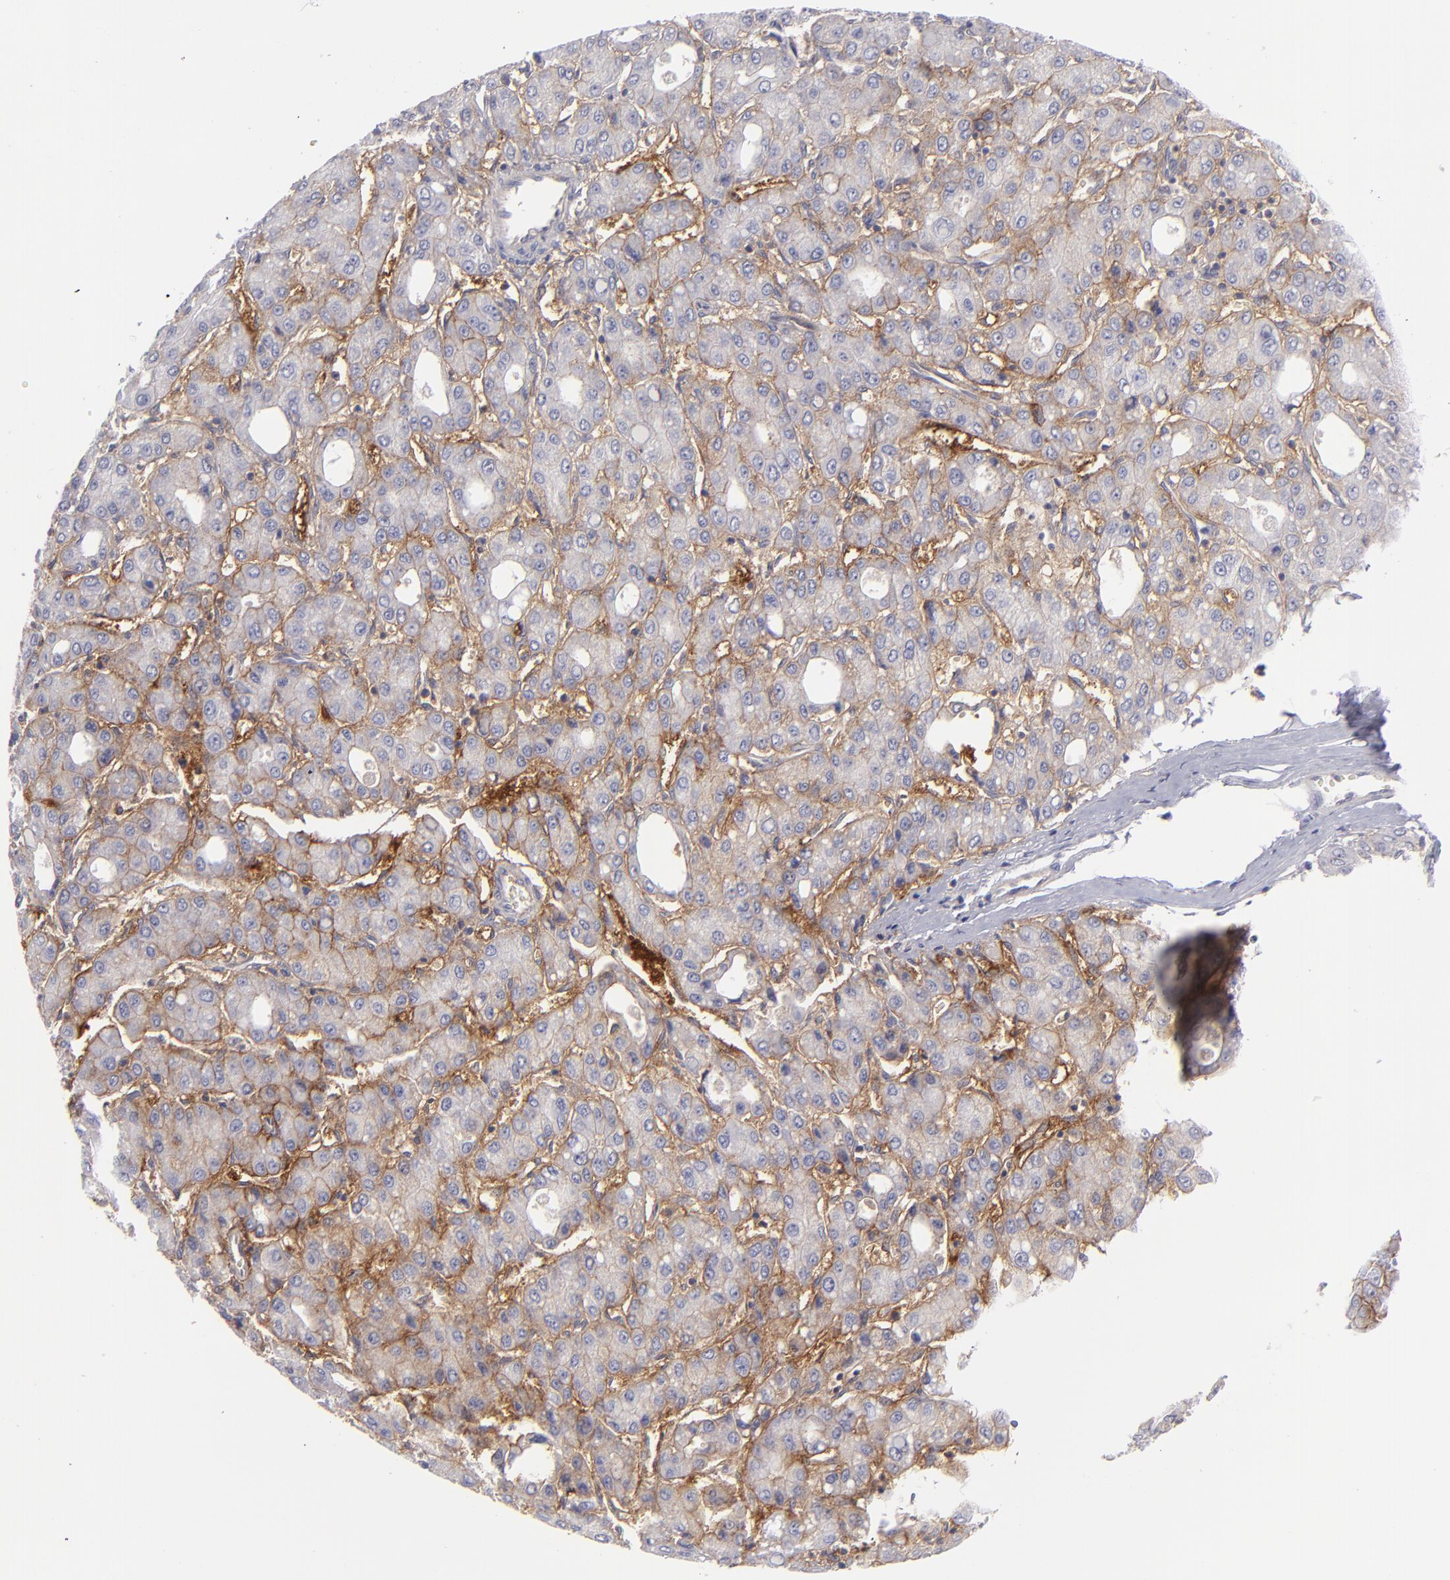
{"staining": {"intensity": "strong", "quantity": "25%-75%", "location": "cytoplasmic/membranous"}, "tissue": "liver cancer", "cell_type": "Tumor cells", "image_type": "cancer", "snomed": [{"axis": "morphology", "description": "Carcinoma, Hepatocellular, NOS"}, {"axis": "topography", "description": "Liver"}], "caption": "This histopathology image displays hepatocellular carcinoma (liver) stained with immunohistochemistry to label a protein in brown. The cytoplasmic/membranous of tumor cells show strong positivity for the protein. Nuclei are counter-stained blue.", "gene": "BSG", "patient": {"sex": "male", "age": 69}}